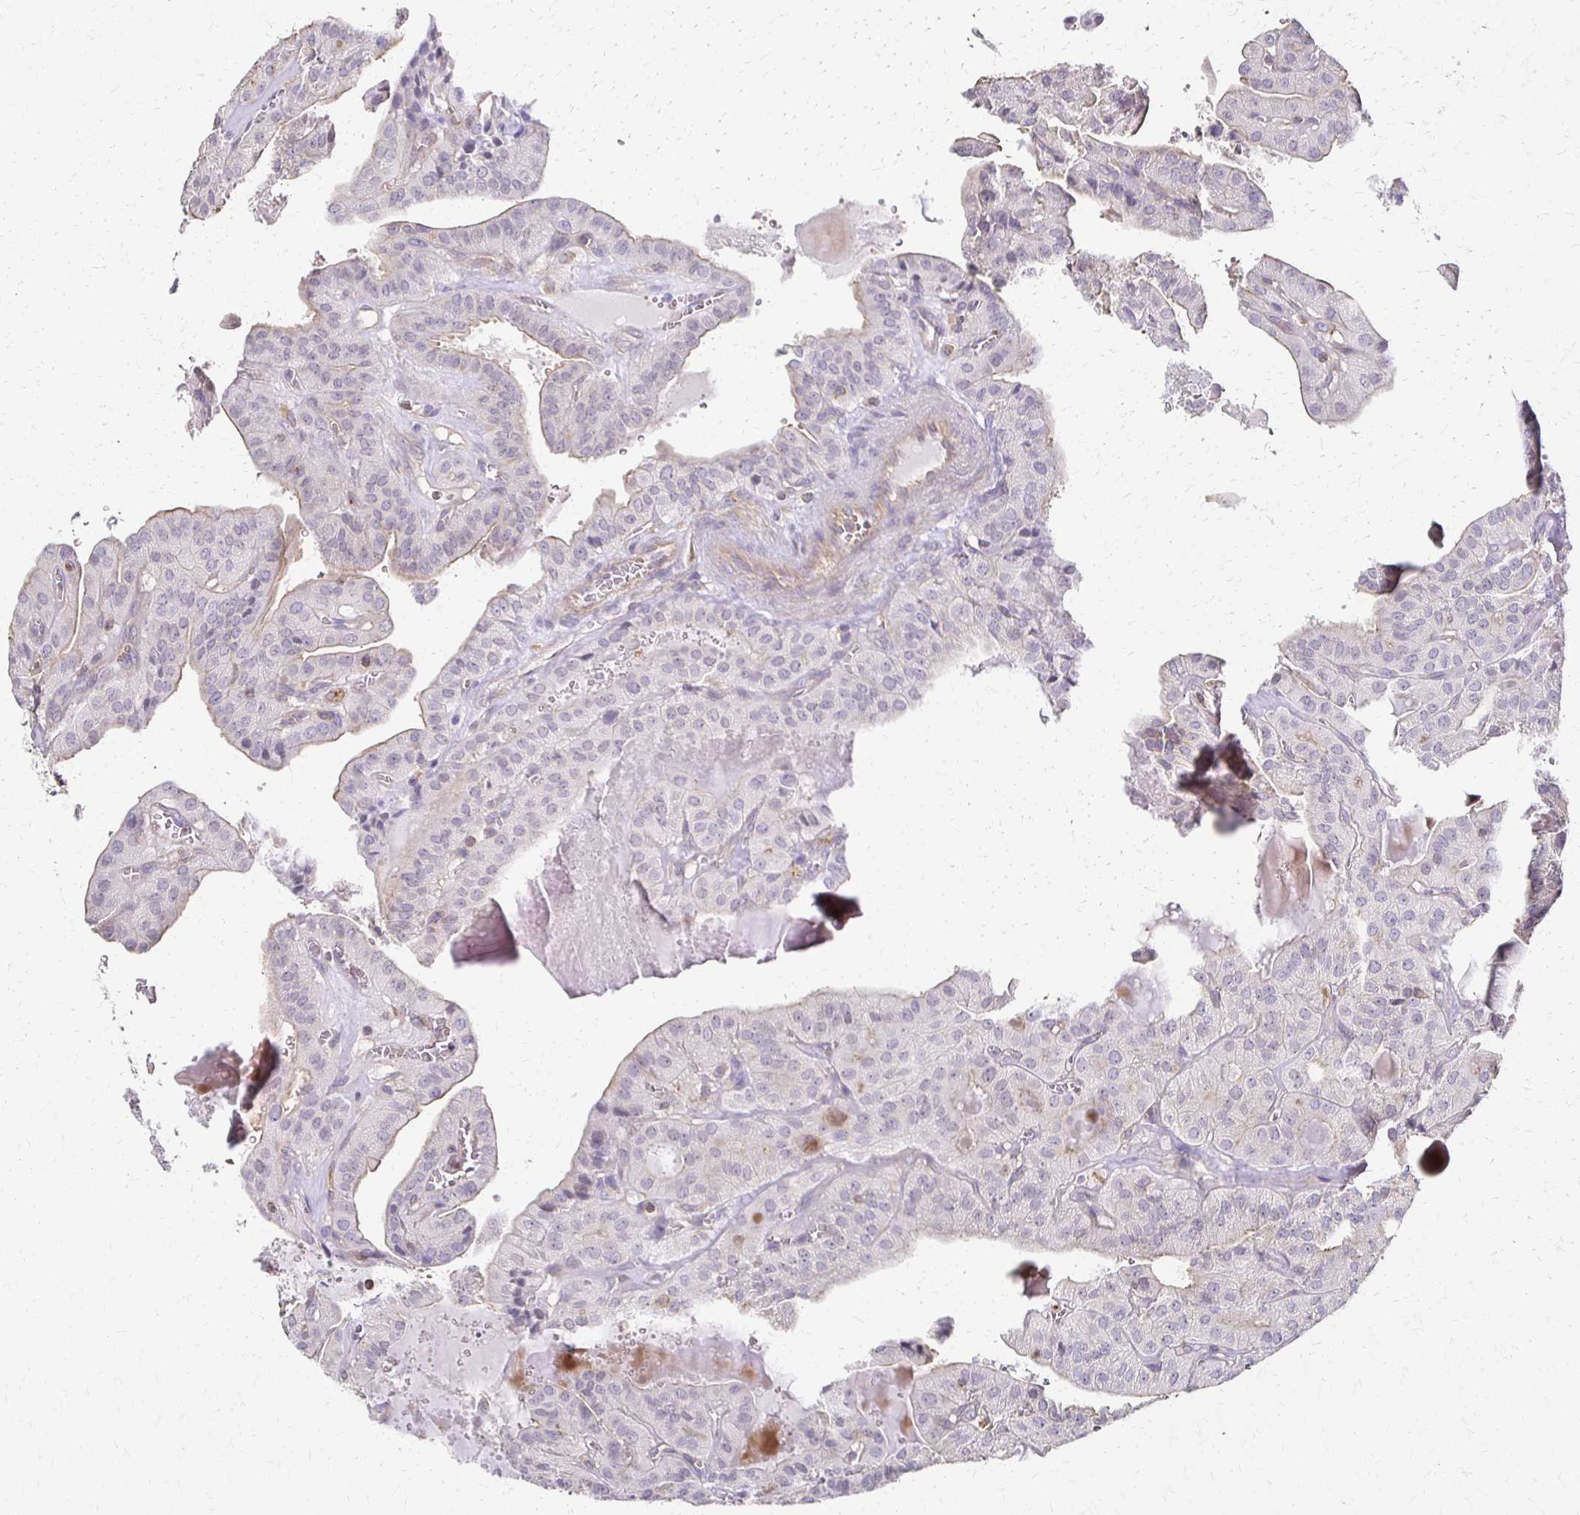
{"staining": {"intensity": "negative", "quantity": "none", "location": "none"}, "tissue": "thyroid cancer", "cell_type": "Tumor cells", "image_type": "cancer", "snomed": [{"axis": "morphology", "description": "Papillary adenocarcinoma, NOS"}, {"axis": "topography", "description": "Thyroid gland"}], "caption": "A micrograph of human thyroid cancer is negative for staining in tumor cells. The staining was performed using DAB to visualize the protein expression in brown, while the nuclei were stained in blue with hematoxylin (Magnification: 20x).", "gene": "C1QTNF7", "patient": {"sex": "male", "age": 52}}